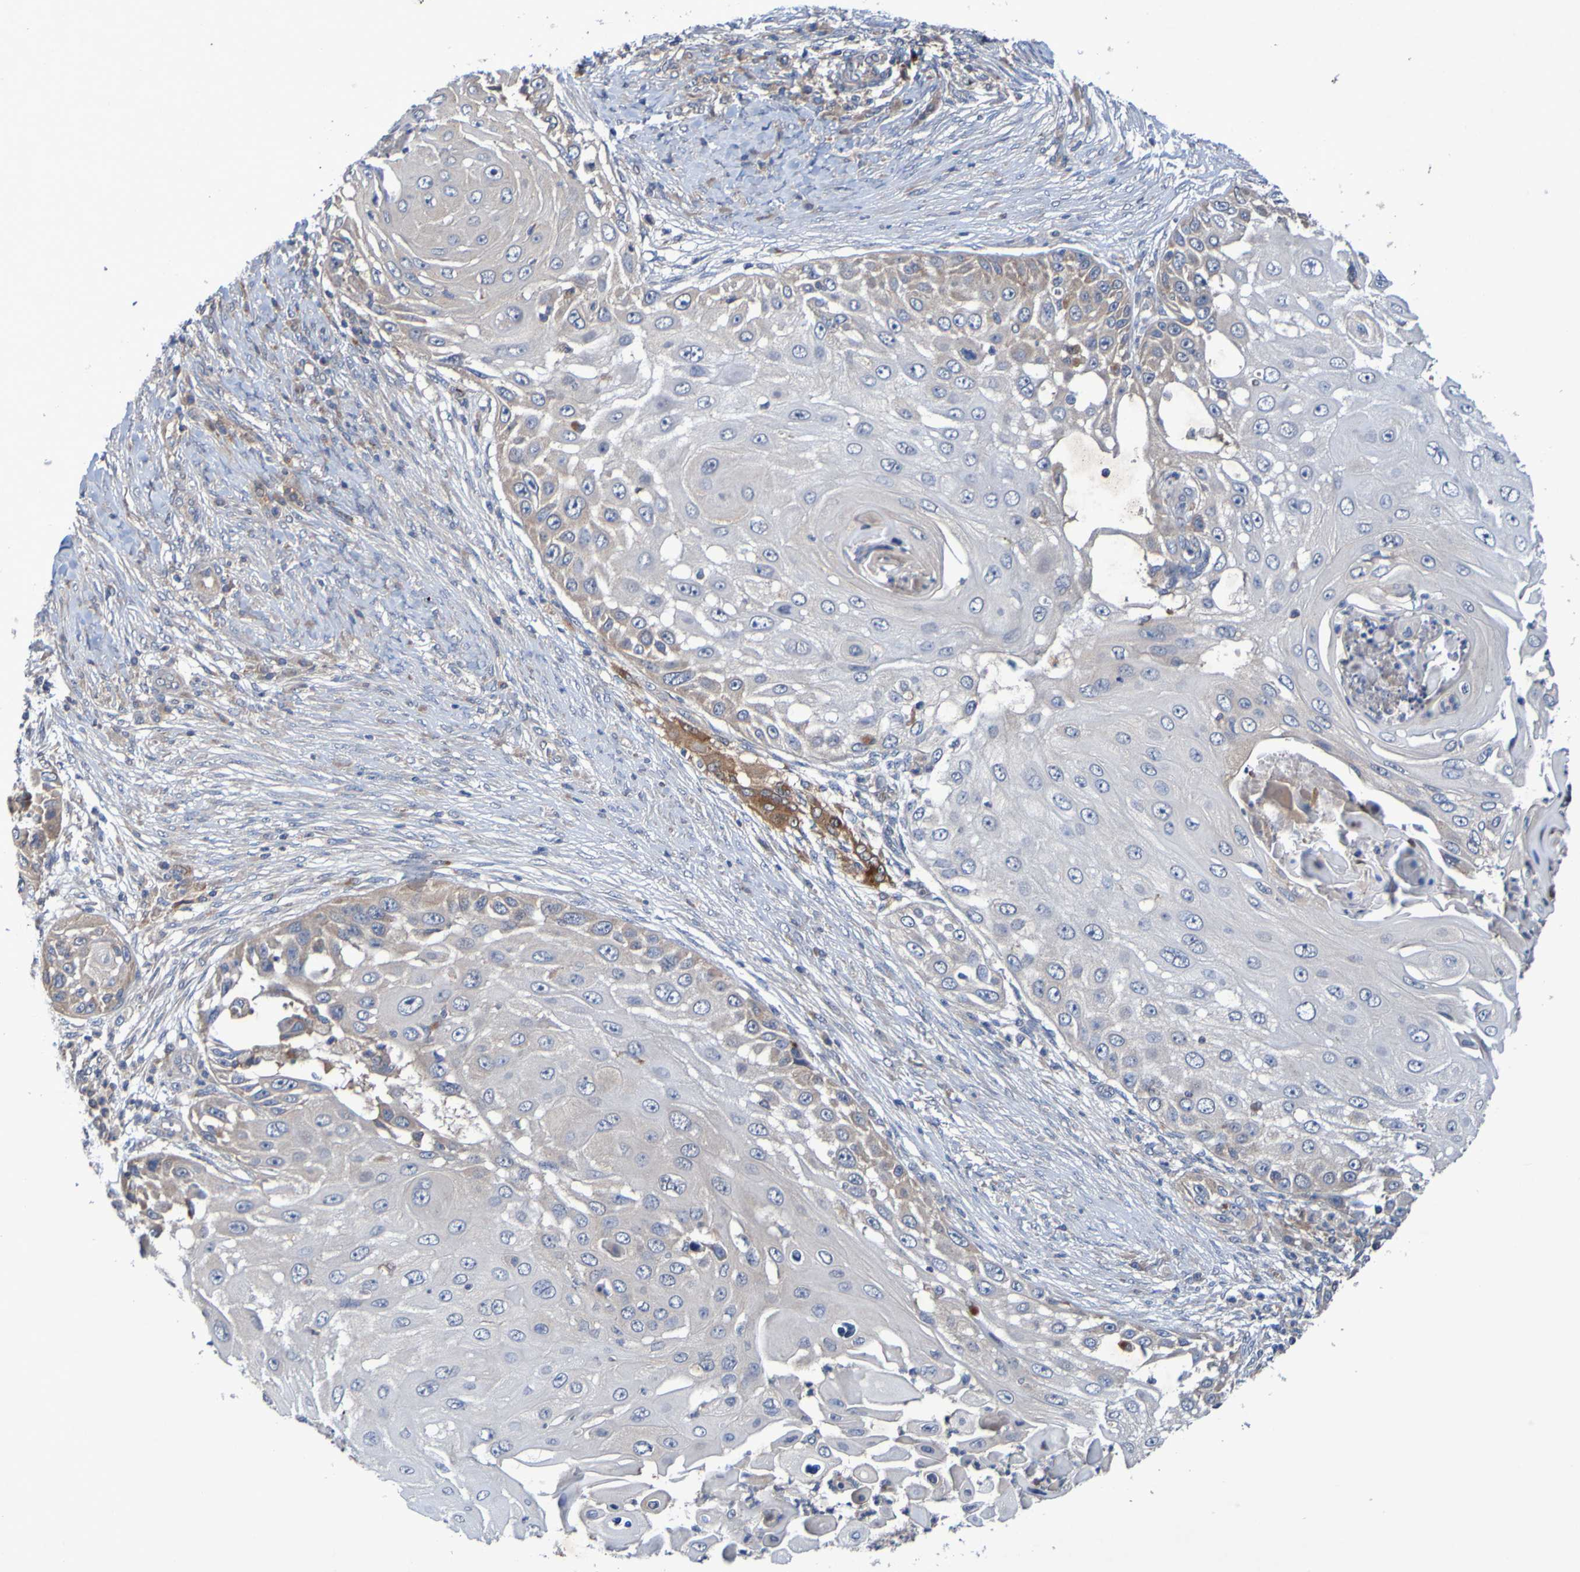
{"staining": {"intensity": "weak", "quantity": "25%-75%", "location": "cytoplasmic/membranous"}, "tissue": "skin cancer", "cell_type": "Tumor cells", "image_type": "cancer", "snomed": [{"axis": "morphology", "description": "Squamous cell carcinoma, NOS"}, {"axis": "topography", "description": "Skin"}], "caption": "A brown stain labels weak cytoplasmic/membranous positivity of a protein in human skin squamous cell carcinoma tumor cells.", "gene": "SDK1", "patient": {"sex": "female", "age": 44}}